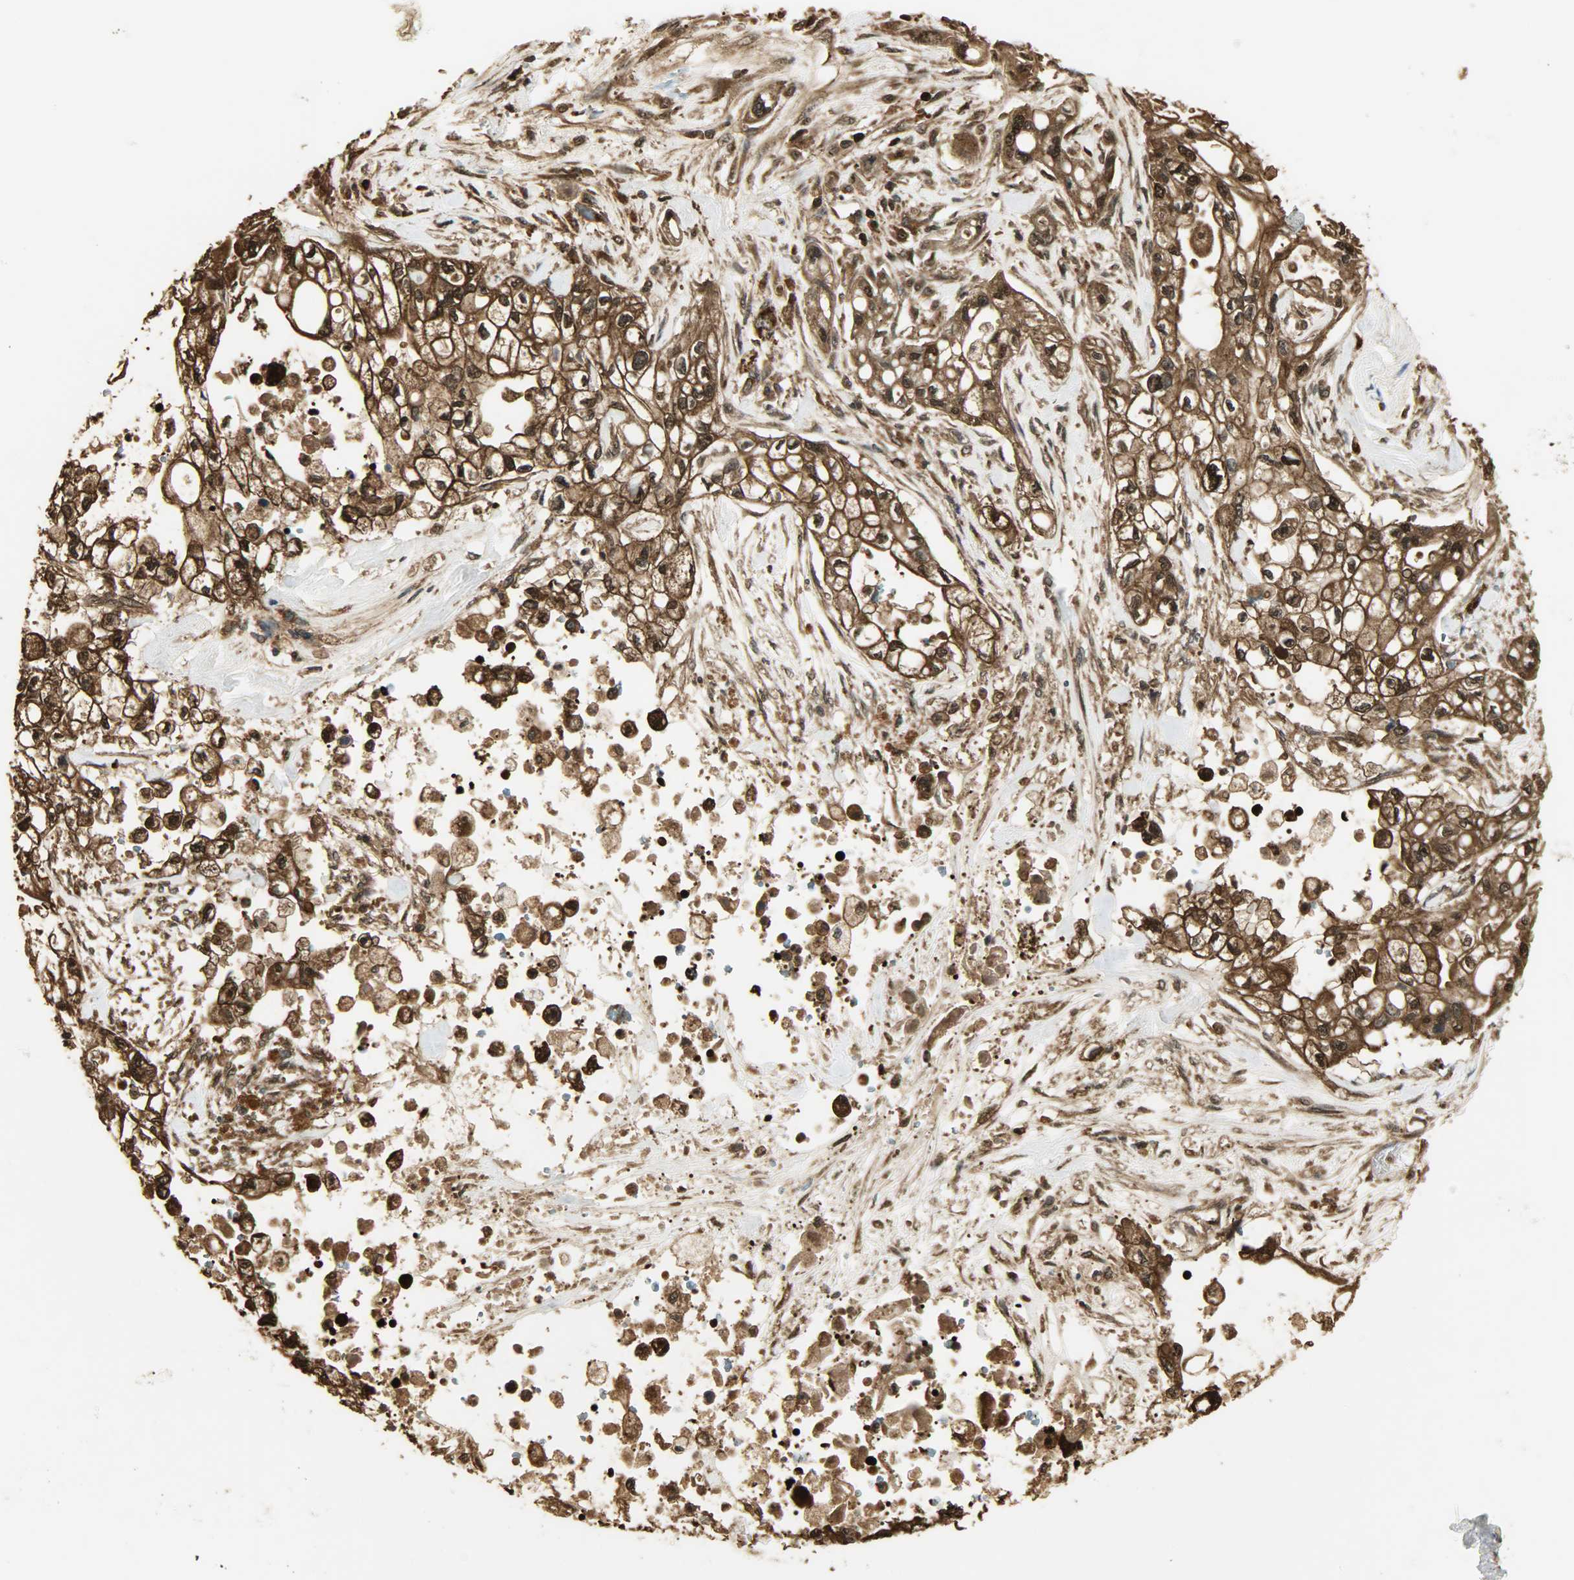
{"staining": {"intensity": "strong", "quantity": ">75%", "location": "cytoplasmic/membranous,nuclear"}, "tissue": "pancreatic cancer", "cell_type": "Tumor cells", "image_type": "cancer", "snomed": [{"axis": "morphology", "description": "Normal tissue, NOS"}, {"axis": "topography", "description": "Pancreas"}], "caption": "Immunohistochemical staining of pancreatic cancer exhibits strong cytoplasmic/membranous and nuclear protein staining in about >75% of tumor cells.", "gene": "YWHAZ", "patient": {"sex": "male", "age": 42}}